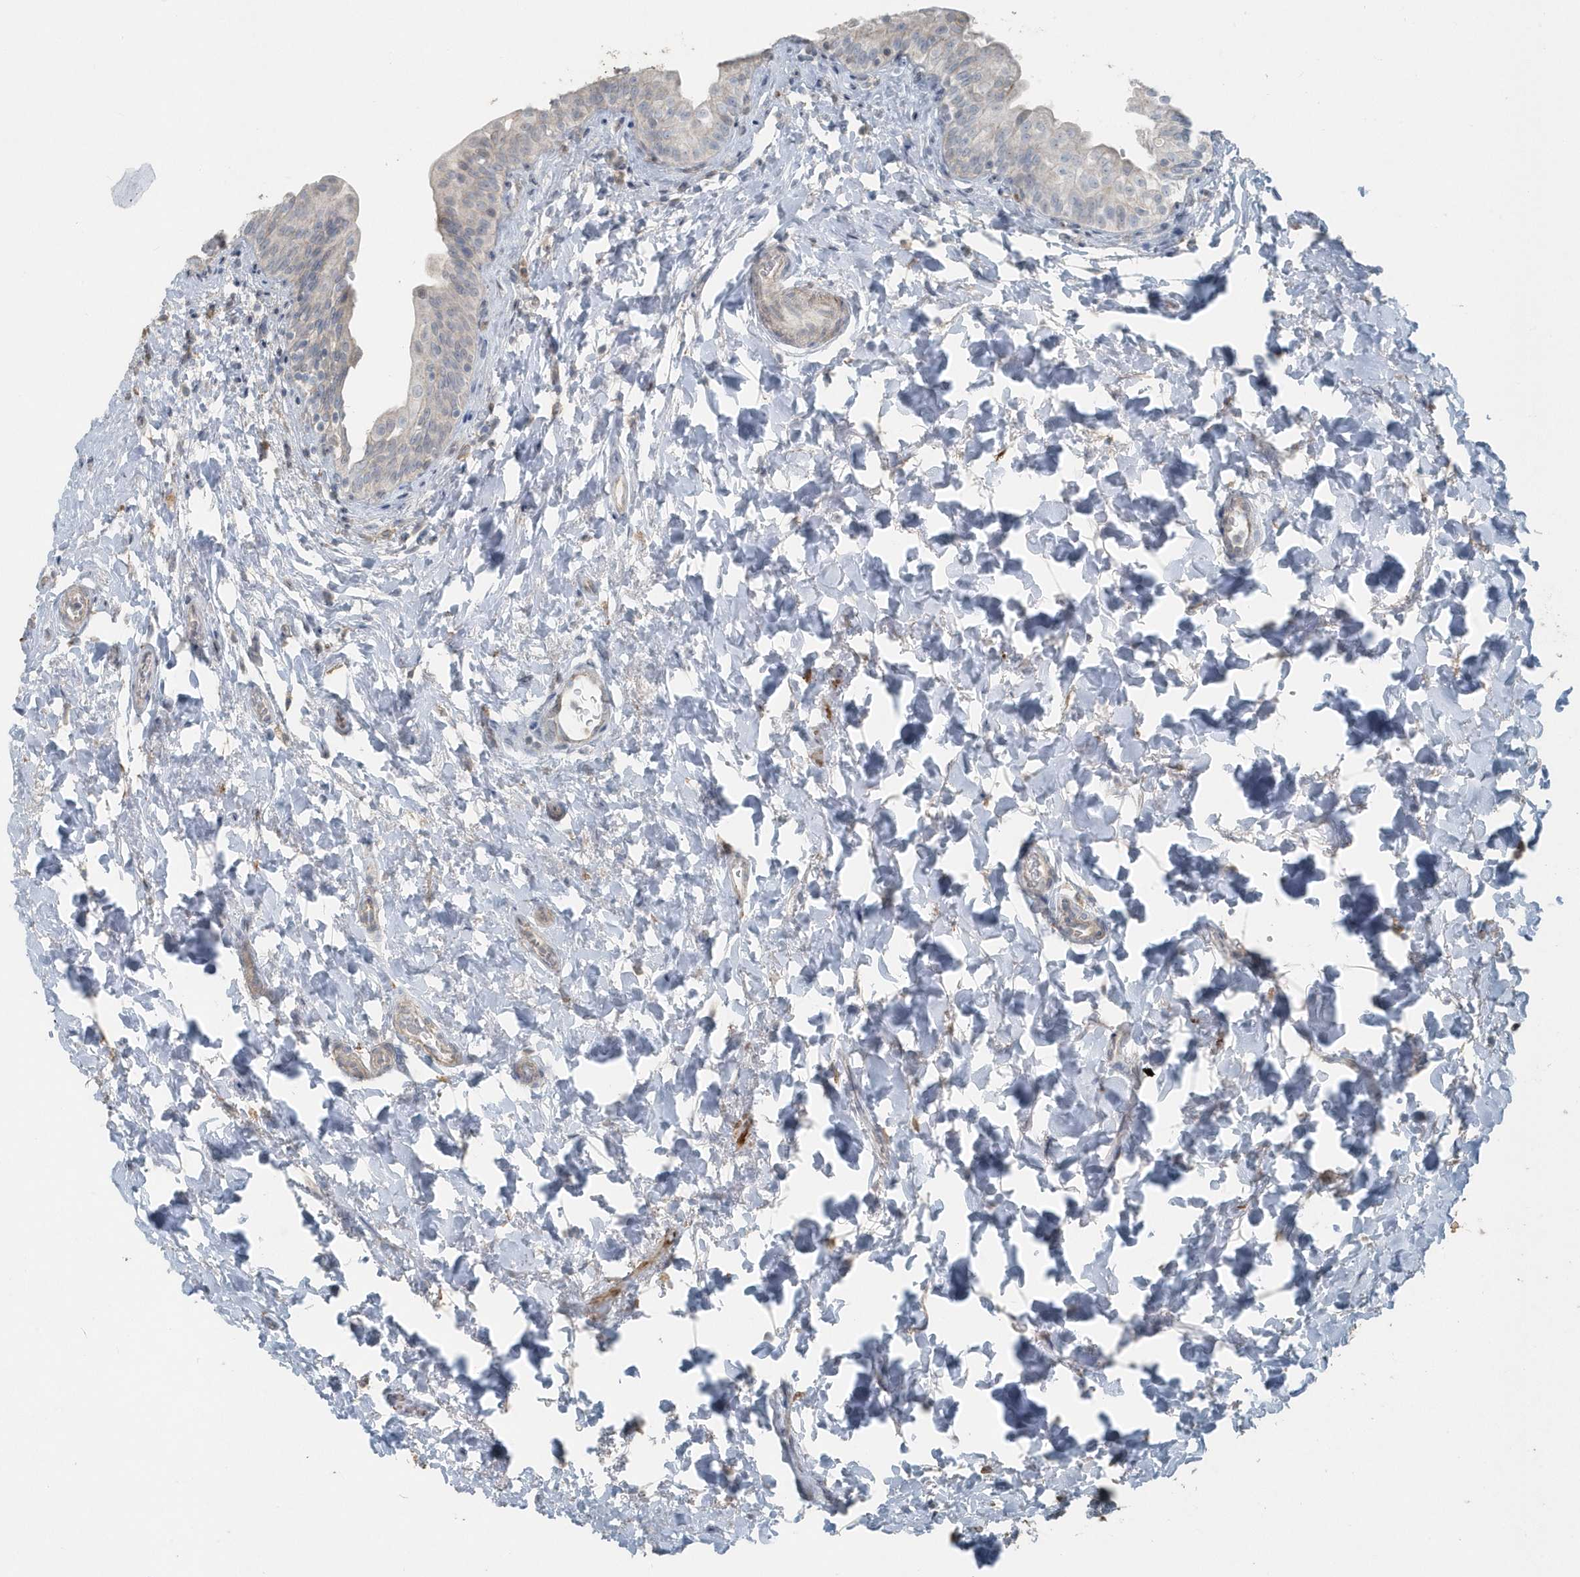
{"staining": {"intensity": "negative", "quantity": "none", "location": "none"}, "tissue": "urinary bladder", "cell_type": "Urothelial cells", "image_type": "normal", "snomed": [{"axis": "morphology", "description": "Normal tissue, NOS"}, {"axis": "topography", "description": "Urinary bladder"}], "caption": "Benign urinary bladder was stained to show a protein in brown. There is no significant positivity in urothelial cells. The staining was performed using DAB (3,3'-diaminobenzidine) to visualize the protein expression in brown, while the nuclei were stained in blue with hematoxylin (Magnification: 20x).", "gene": "ACTC1", "patient": {"sex": "male", "age": 83}}